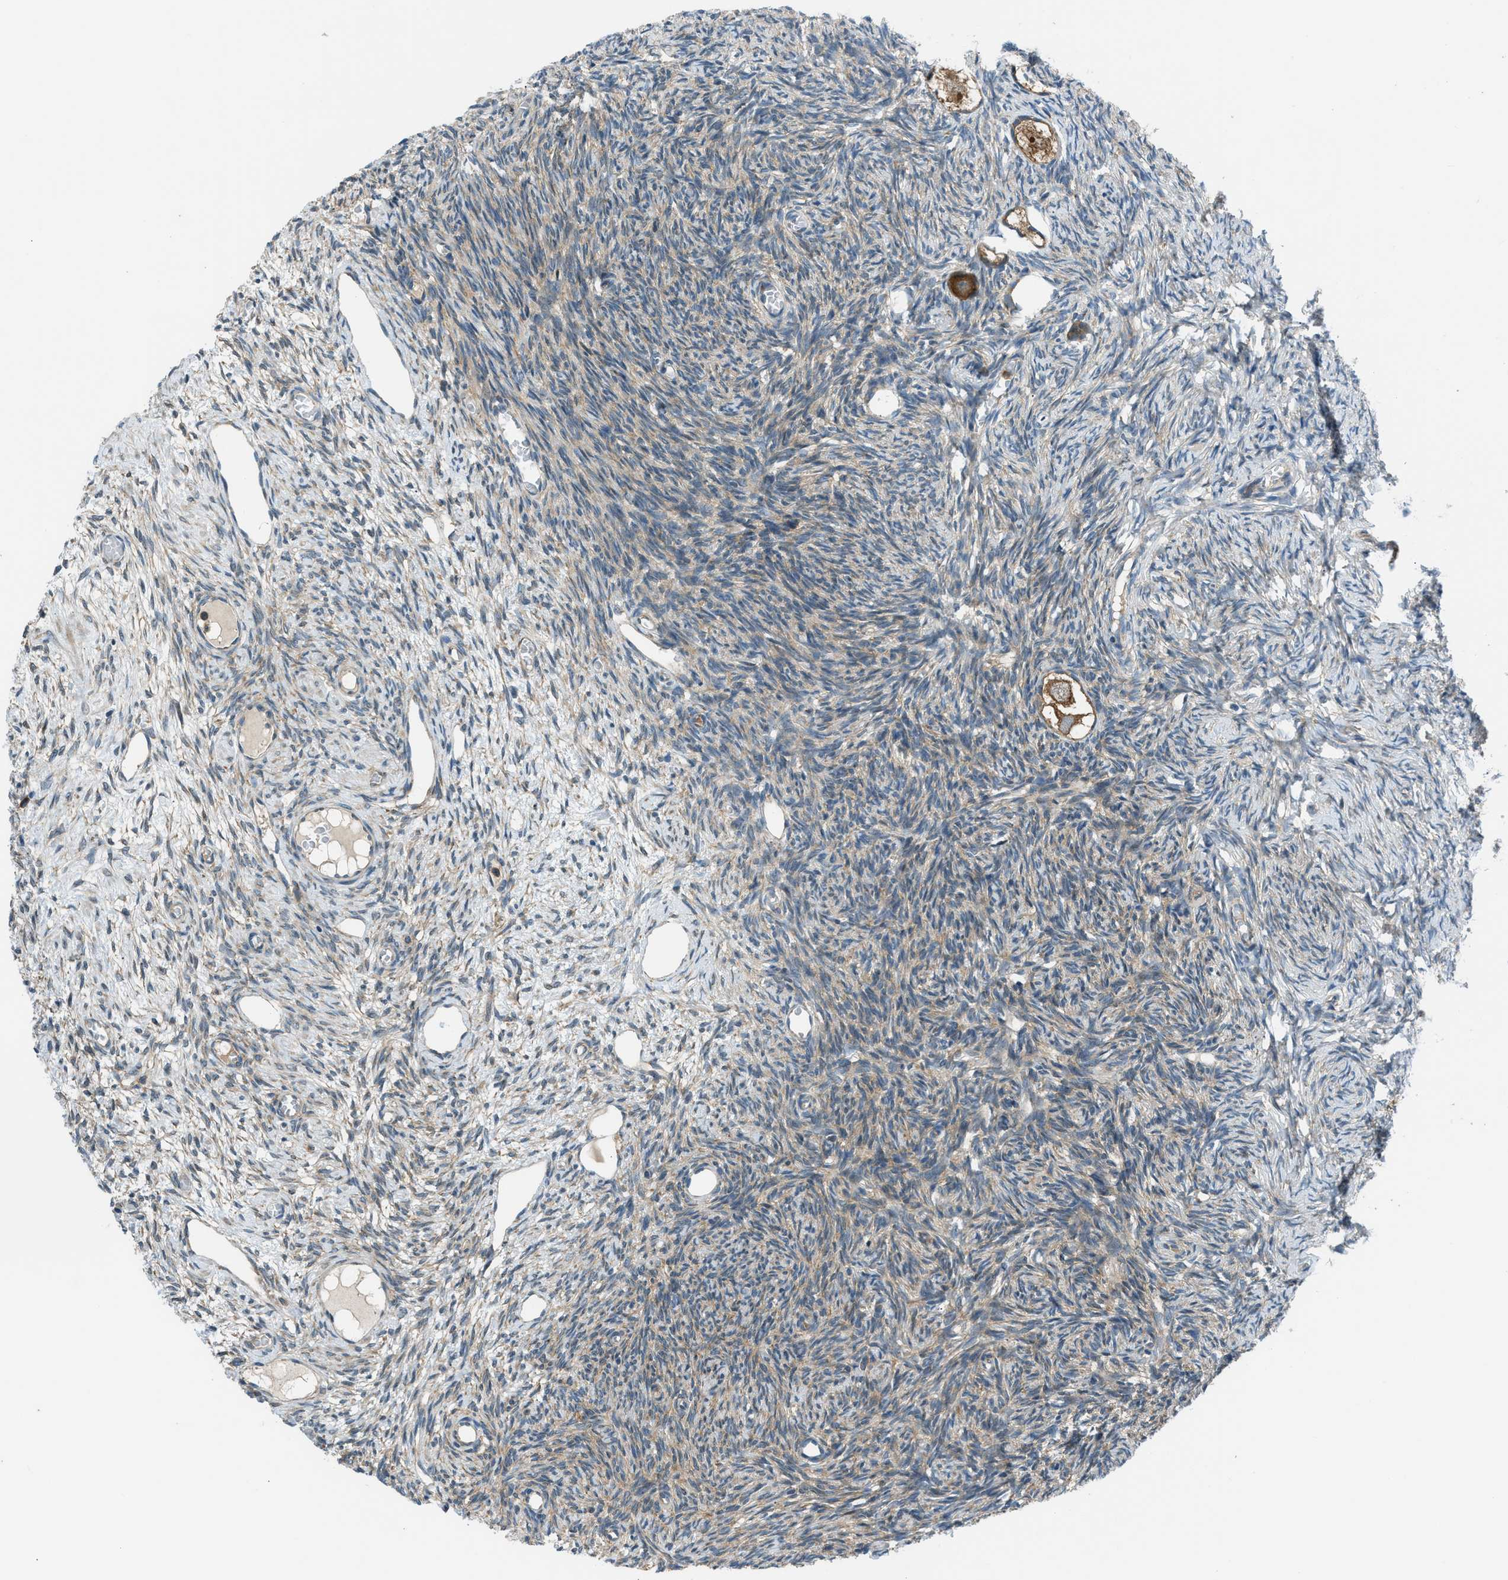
{"staining": {"intensity": "moderate", "quantity": ">75%", "location": "cytoplasmic/membranous"}, "tissue": "ovary", "cell_type": "Follicle cells", "image_type": "normal", "snomed": [{"axis": "morphology", "description": "Normal tissue, NOS"}, {"axis": "topography", "description": "Ovary"}], "caption": "A micrograph of ovary stained for a protein exhibits moderate cytoplasmic/membranous brown staining in follicle cells. (DAB (3,3'-diaminobenzidine) IHC with brightfield microscopy, high magnification).", "gene": "EDARADD", "patient": {"sex": "female", "age": 27}}